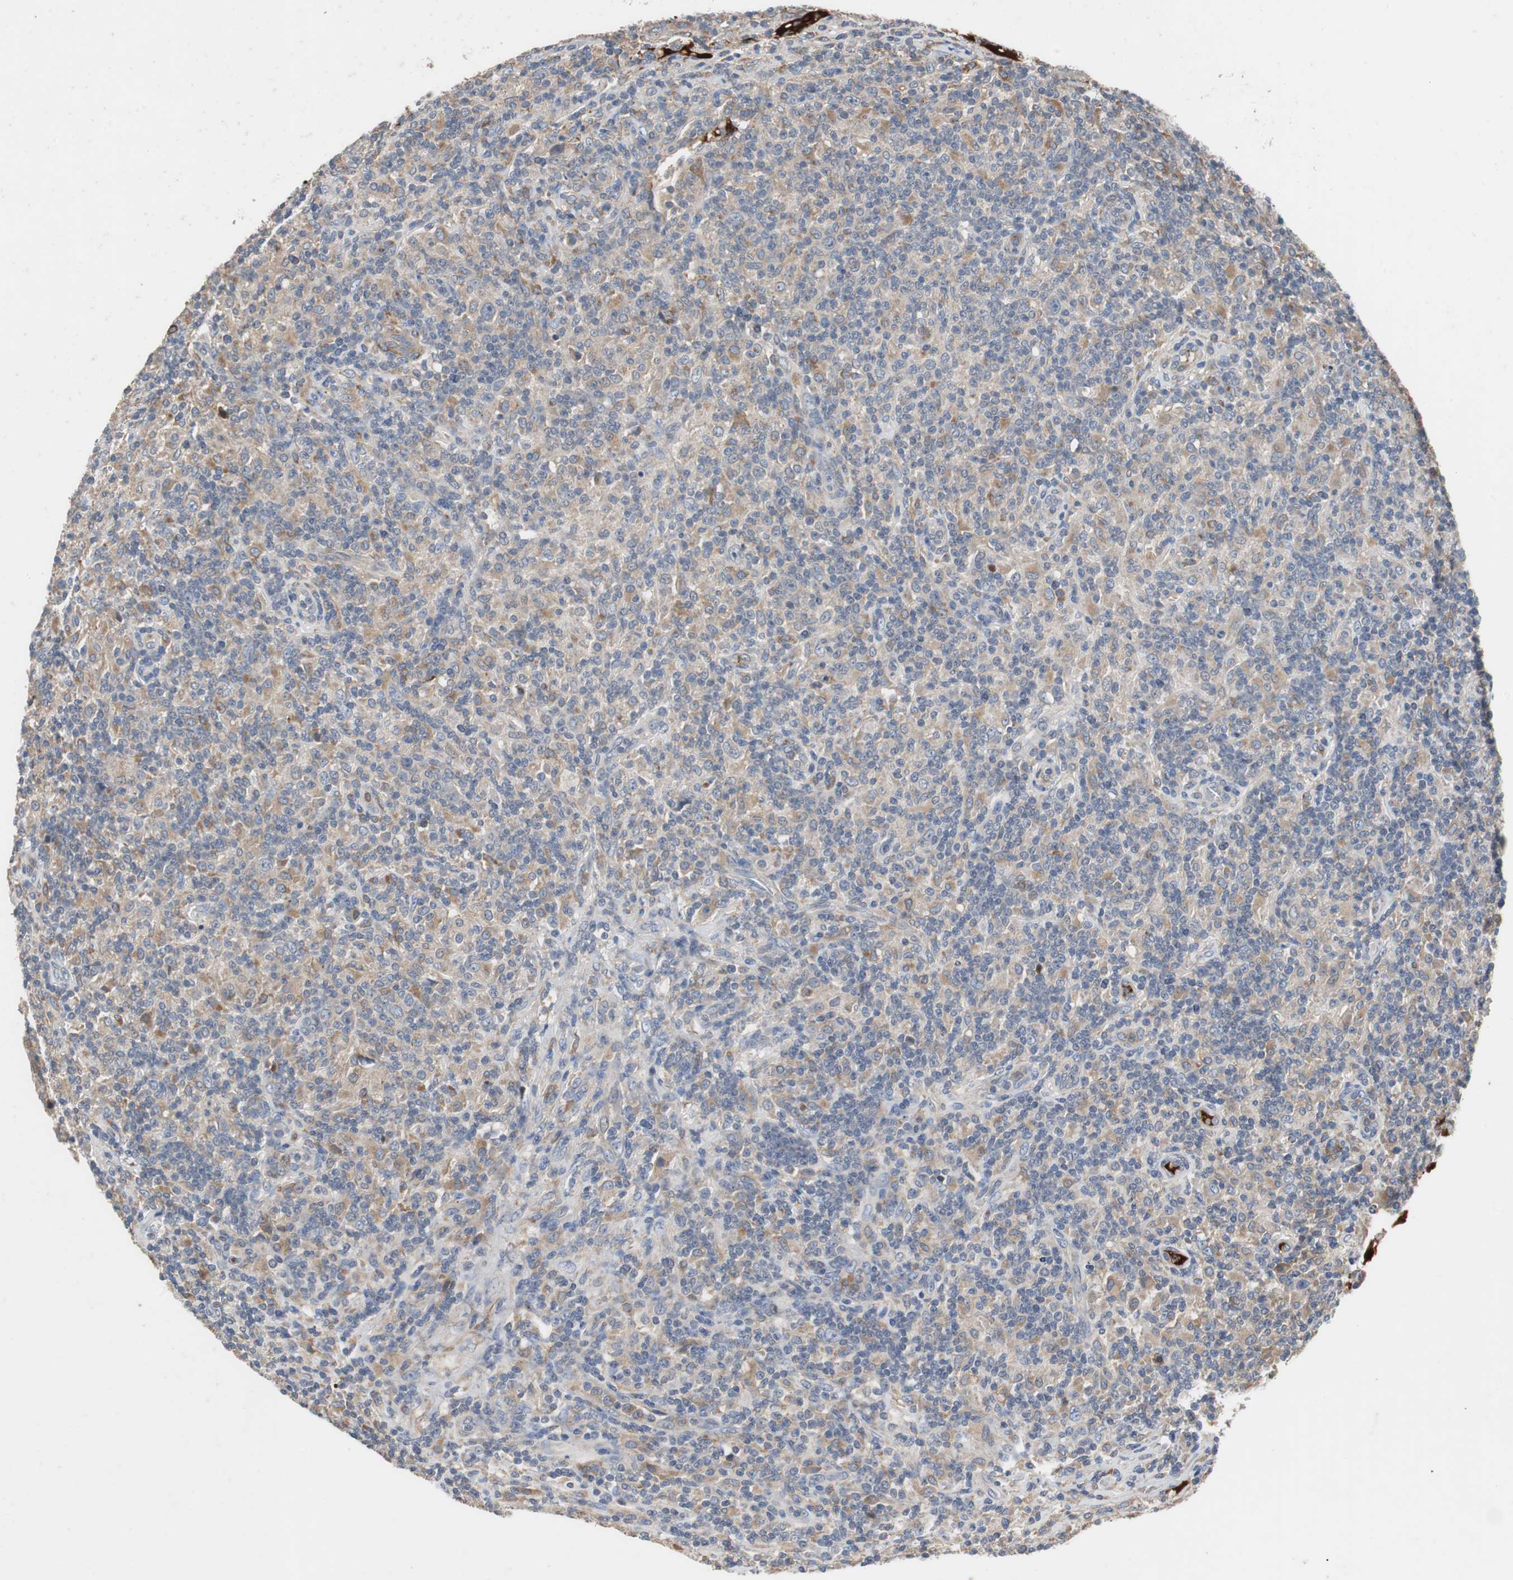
{"staining": {"intensity": "weak", "quantity": "<25%", "location": "cytoplasmic/membranous"}, "tissue": "lymphoma", "cell_type": "Tumor cells", "image_type": "cancer", "snomed": [{"axis": "morphology", "description": "Hodgkin's disease, NOS"}, {"axis": "topography", "description": "Lymph node"}], "caption": "Lymphoma was stained to show a protein in brown. There is no significant expression in tumor cells.", "gene": "SORT1", "patient": {"sex": "male", "age": 70}}